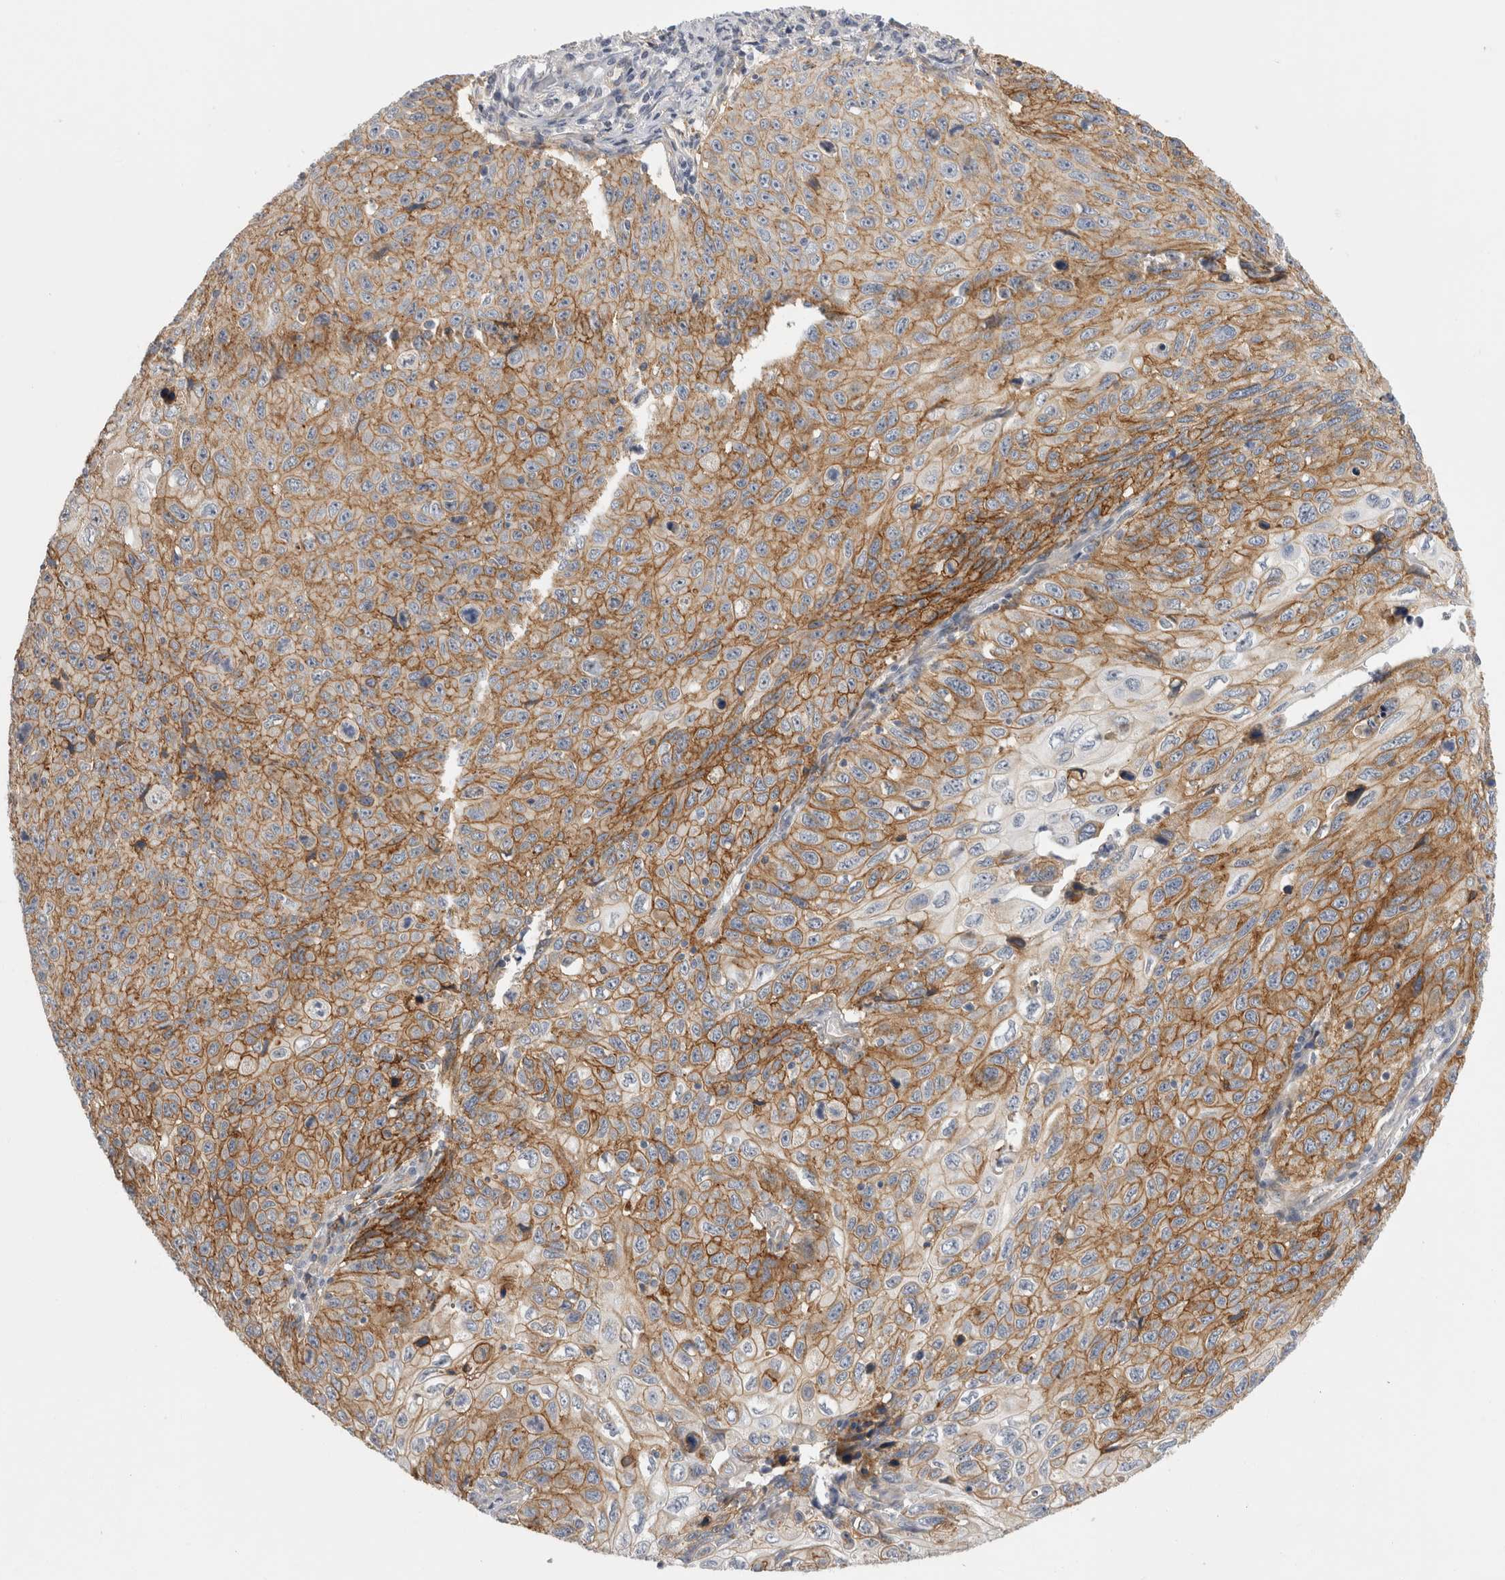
{"staining": {"intensity": "moderate", "quantity": ">75%", "location": "cytoplasmic/membranous"}, "tissue": "cervical cancer", "cell_type": "Tumor cells", "image_type": "cancer", "snomed": [{"axis": "morphology", "description": "Squamous cell carcinoma, NOS"}, {"axis": "topography", "description": "Cervix"}], "caption": "Immunohistochemistry of cervical cancer exhibits medium levels of moderate cytoplasmic/membranous positivity in about >75% of tumor cells.", "gene": "VANGL1", "patient": {"sex": "female", "age": 53}}